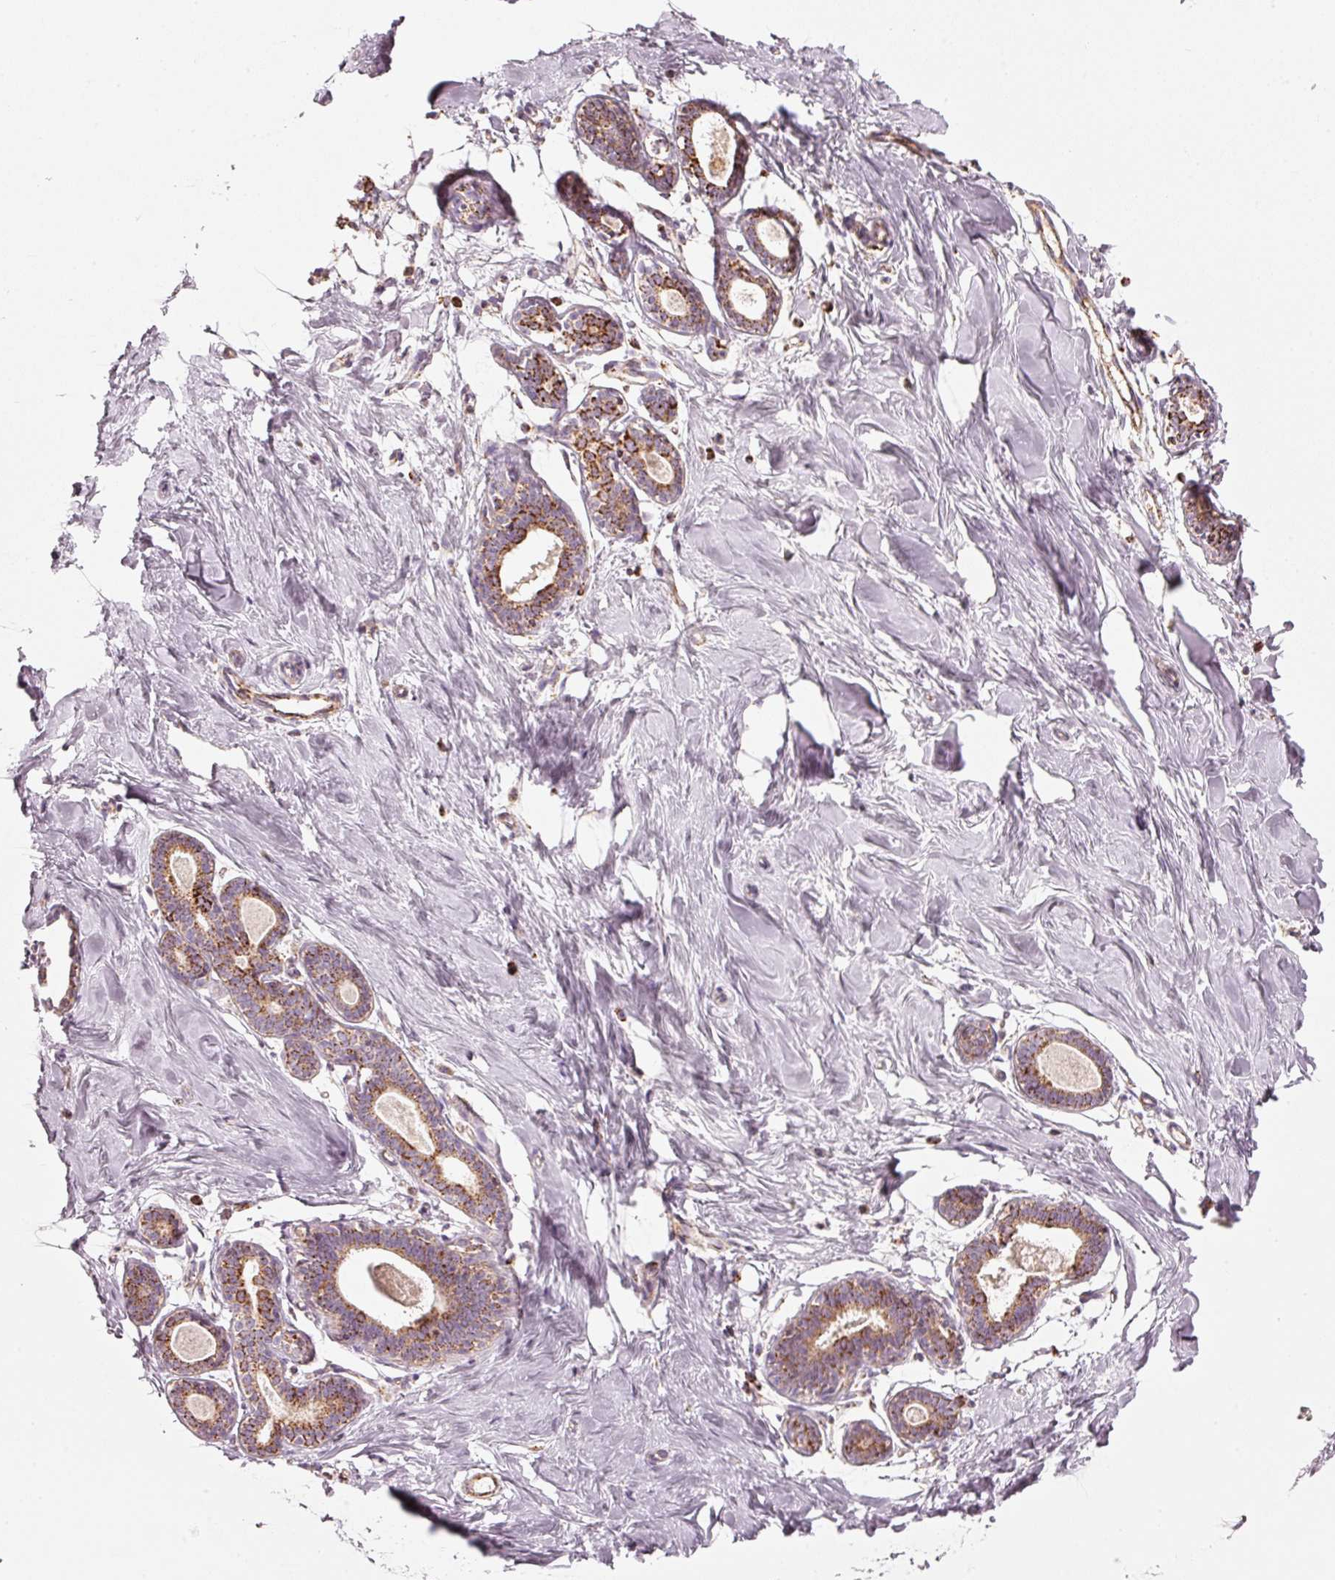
{"staining": {"intensity": "moderate", "quantity": "<25%", "location": "cytoplasmic/membranous"}, "tissue": "breast", "cell_type": "Adipocytes", "image_type": "normal", "snomed": [{"axis": "morphology", "description": "Normal tissue, NOS"}, {"axis": "topography", "description": "Breast"}], "caption": "Immunohistochemical staining of normal breast shows moderate cytoplasmic/membranous protein positivity in about <25% of adipocytes.", "gene": "C17orf98", "patient": {"sex": "female", "age": 23}}